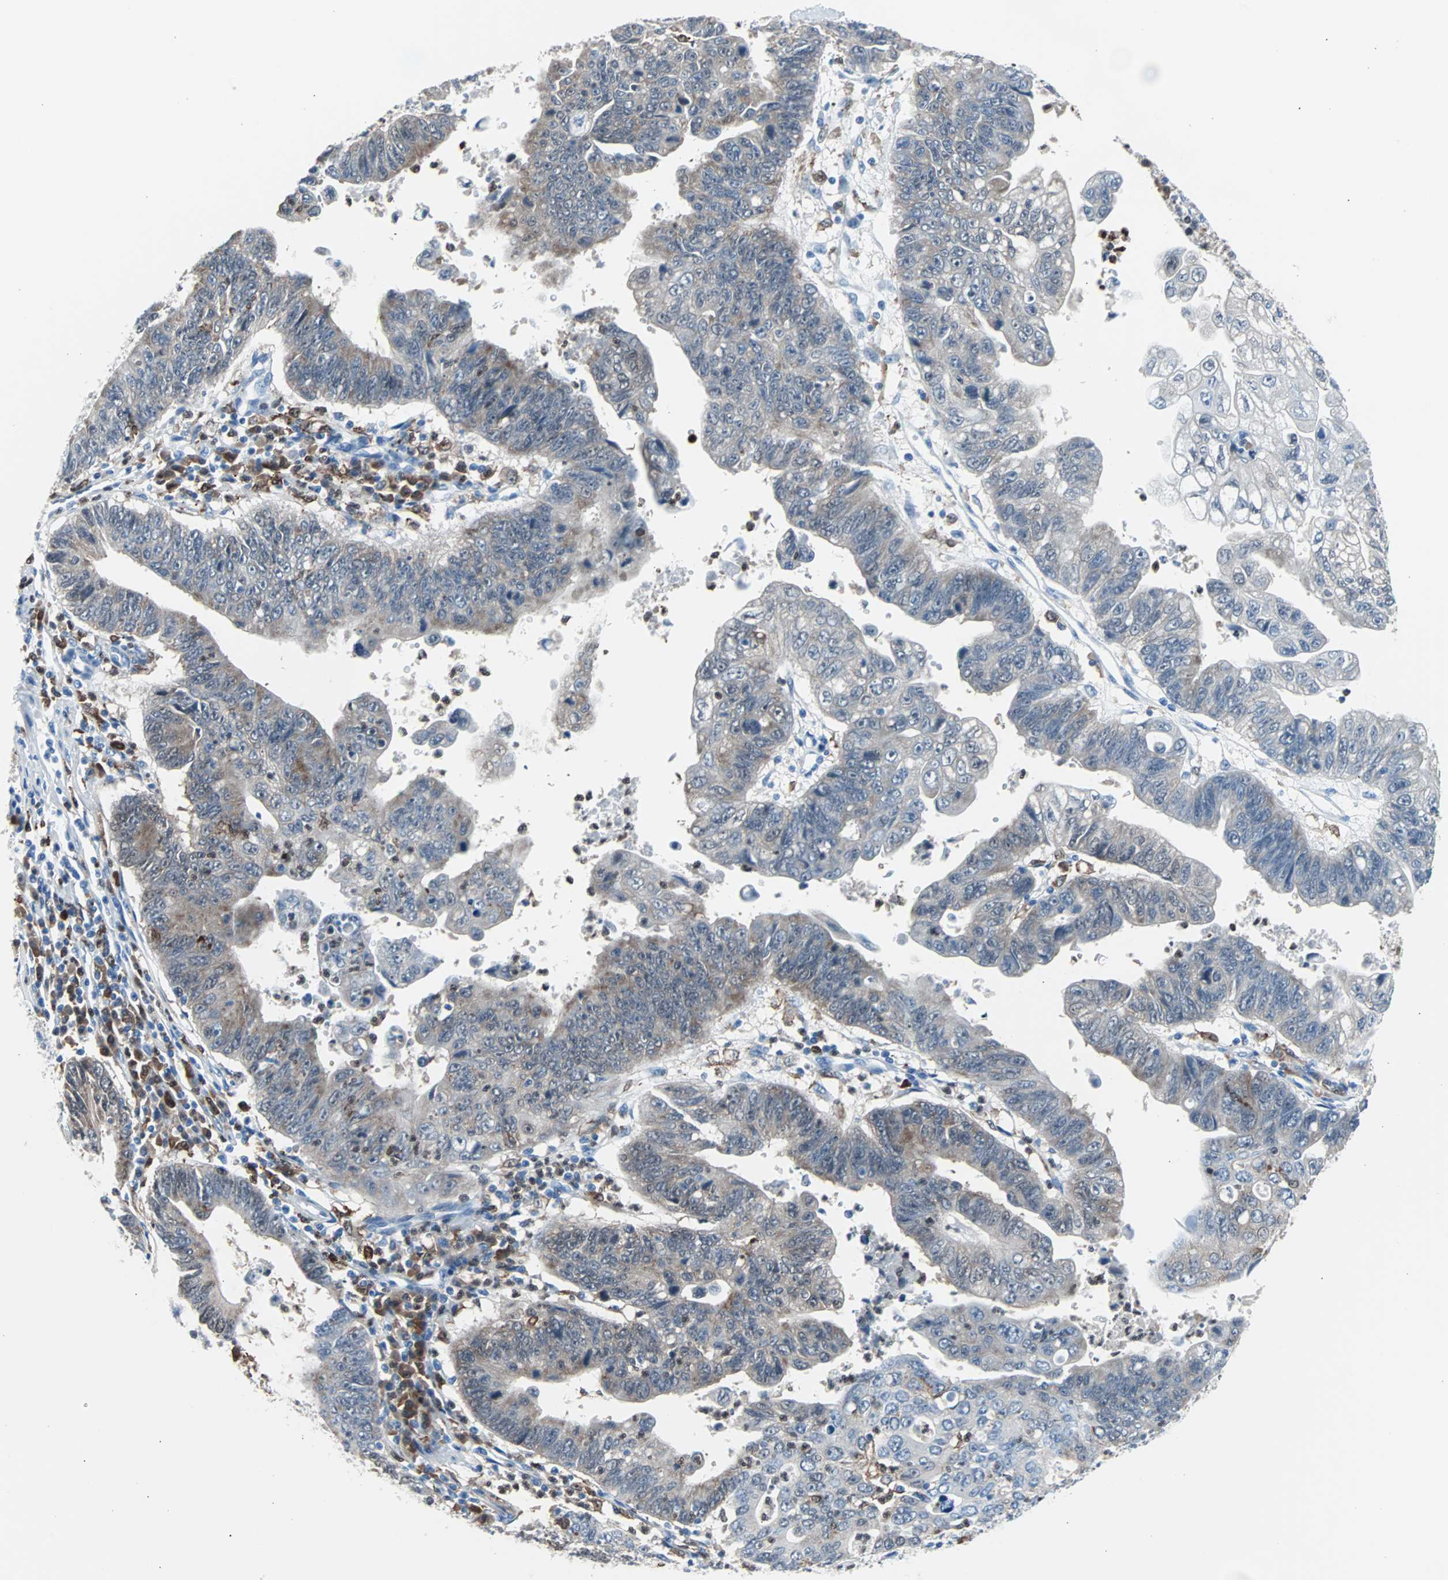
{"staining": {"intensity": "moderate", "quantity": "25%-75%", "location": "cytoplasmic/membranous"}, "tissue": "stomach cancer", "cell_type": "Tumor cells", "image_type": "cancer", "snomed": [{"axis": "morphology", "description": "Adenocarcinoma, NOS"}, {"axis": "topography", "description": "Stomach"}], "caption": "Immunohistochemistry (IHC) (DAB (3,3'-diaminobenzidine)) staining of human stomach cancer (adenocarcinoma) reveals moderate cytoplasmic/membranous protein staining in approximately 25%-75% of tumor cells. (Stains: DAB (3,3'-diaminobenzidine) in brown, nuclei in blue, Microscopy: brightfield microscopy at high magnification).", "gene": "SYK", "patient": {"sex": "male", "age": 59}}